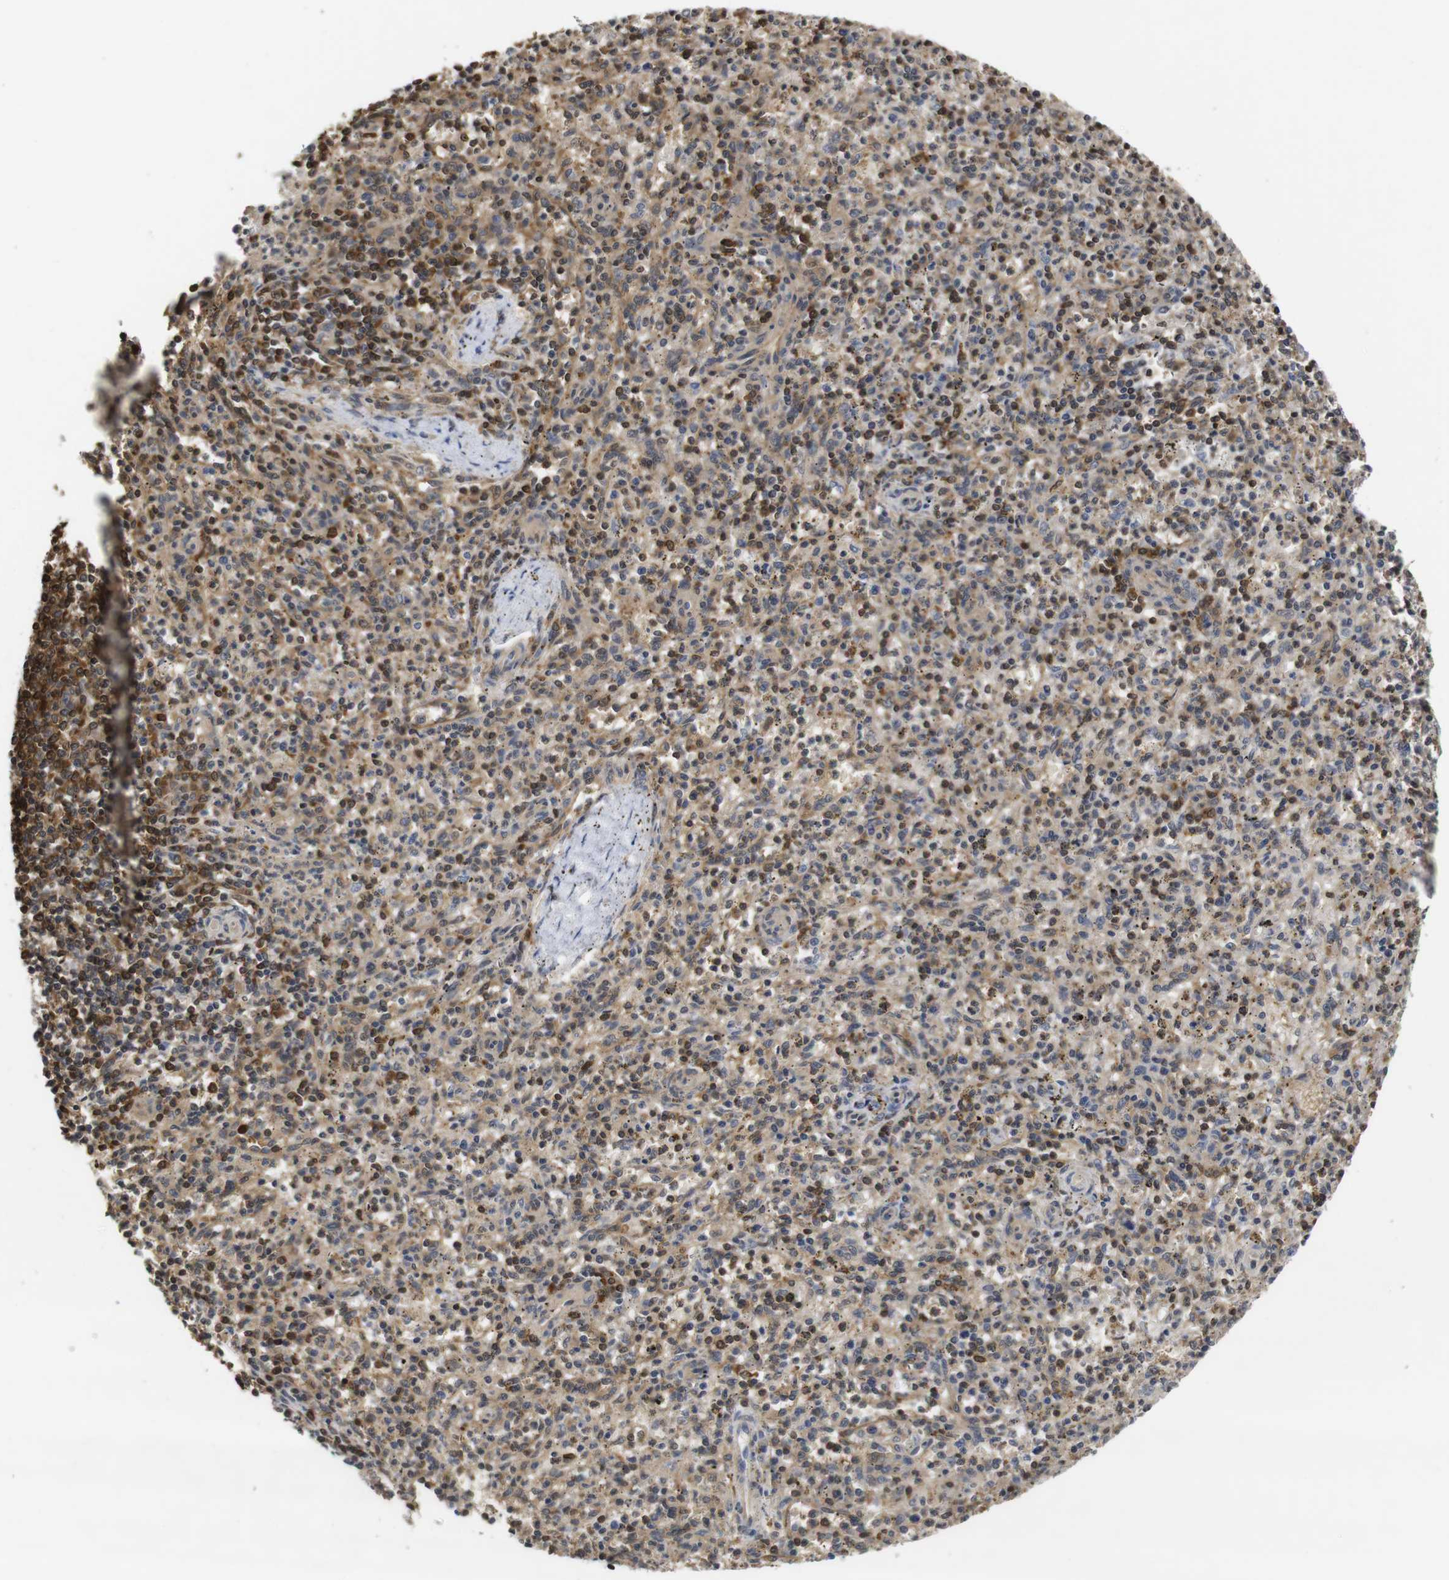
{"staining": {"intensity": "weak", "quantity": ">75%", "location": "cytoplasmic/membranous,nuclear"}, "tissue": "spleen", "cell_type": "Cells in red pulp", "image_type": "normal", "snomed": [{"axis": "morphology", "description": "Normal tissue, NOS"}, {"axis": "topography", "description": "Spleen"}], "caption": "Weak cytoplasmic/membranous,nuclear expression for a protein is identified in about >75% of cells in red pulp of normal spleen using IHC.", "gene": "SUMO3", "patient": {"sex": "male", "age": 72}}